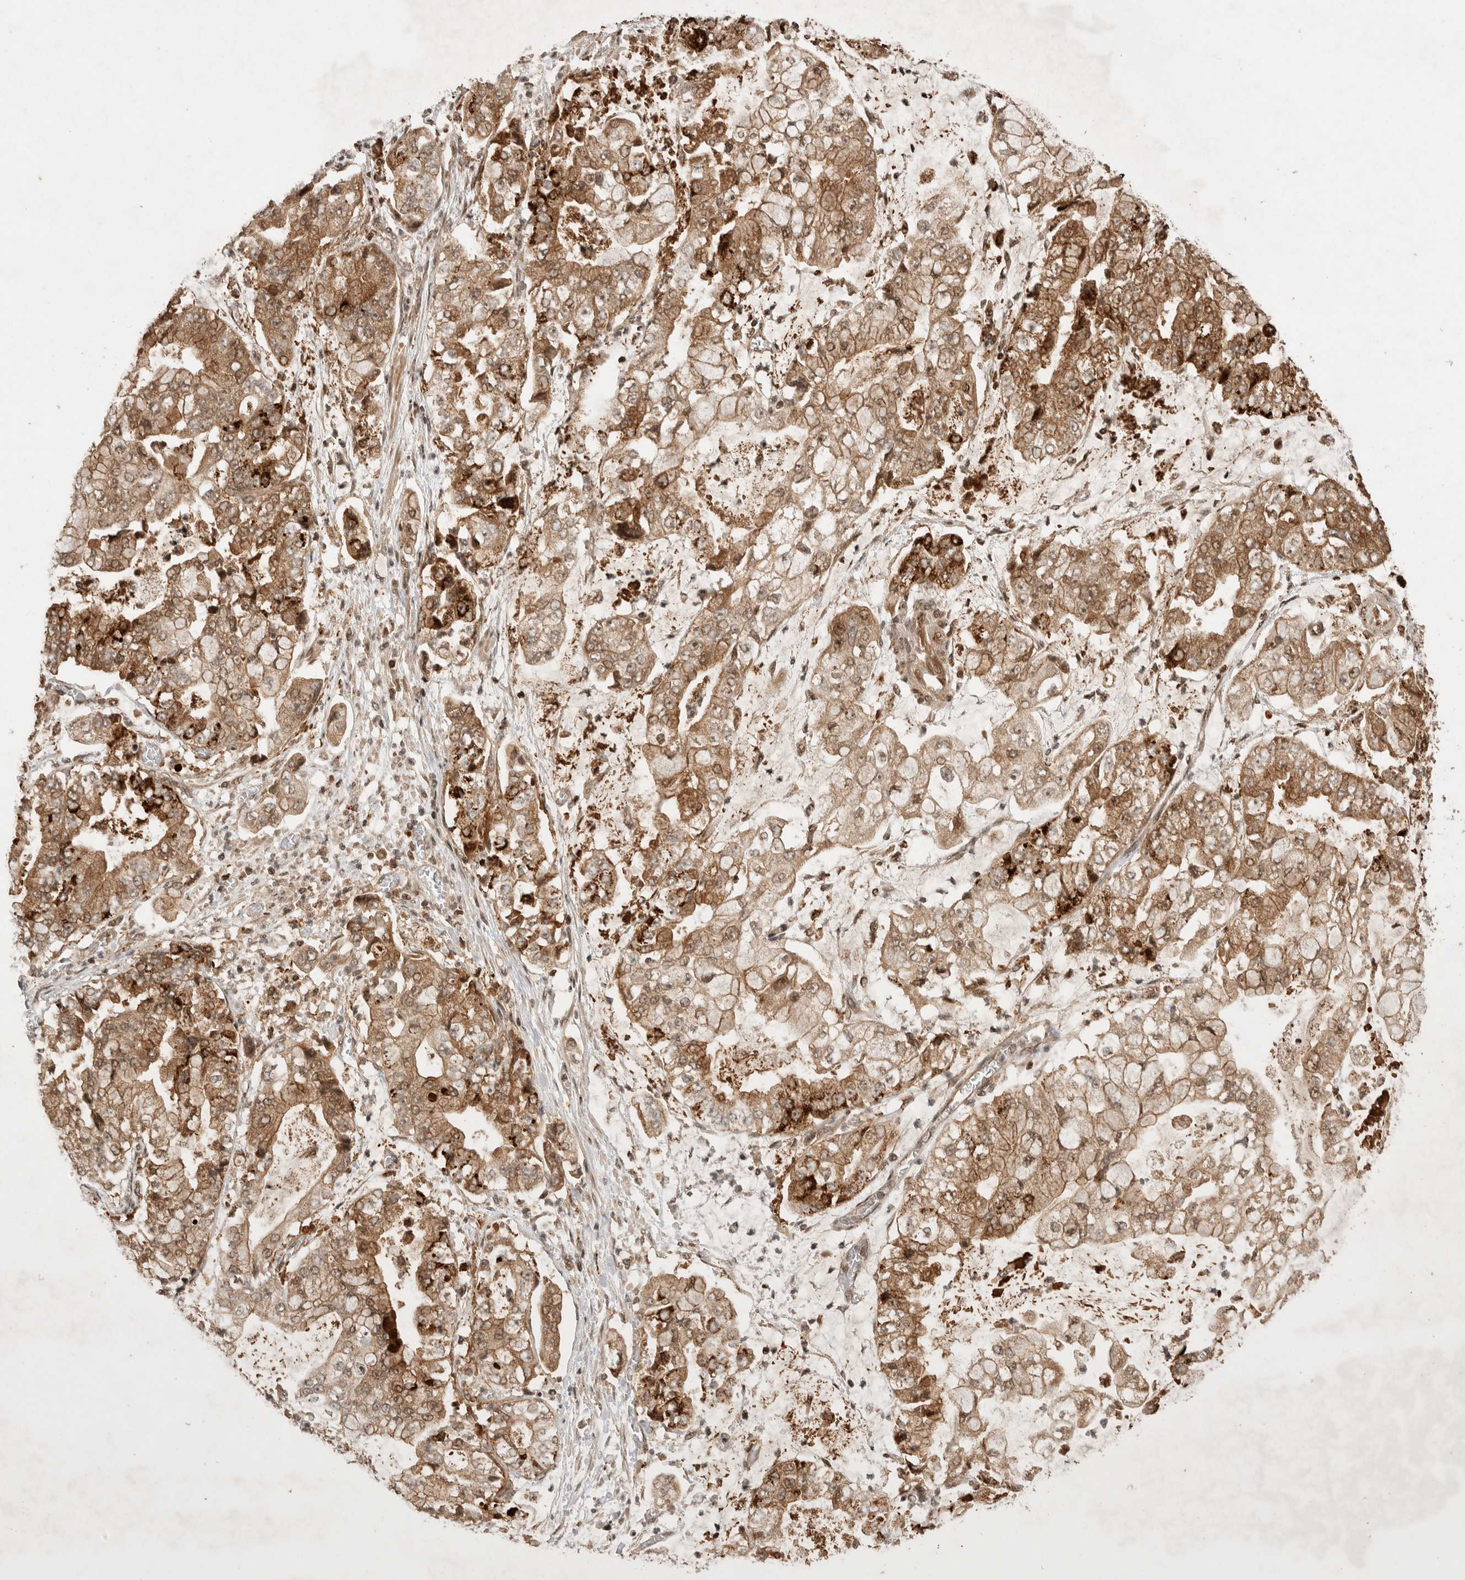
{"staining": {"intensity": "strong", "quantity": ">75%", "location": "cytoplasmic/membranous"}, "tissue": "stomach cancer", "cell_type": "Tumor cells", "image_type": "cancer", "snomed": [{"axis": "morphology", "description": "Adenocarcinoma, NOS"}, {"axis": "topography", "description": "Stomach"}], "caption": "Adenocarcinoma (stomach) was stained to show a protein in brown. There is high levels of strong cytoplasmic/membranous staining in approximately >75% of tumor cells.", "gene": "FAM221A", "patient": {"sex": "male", "age": 76}}